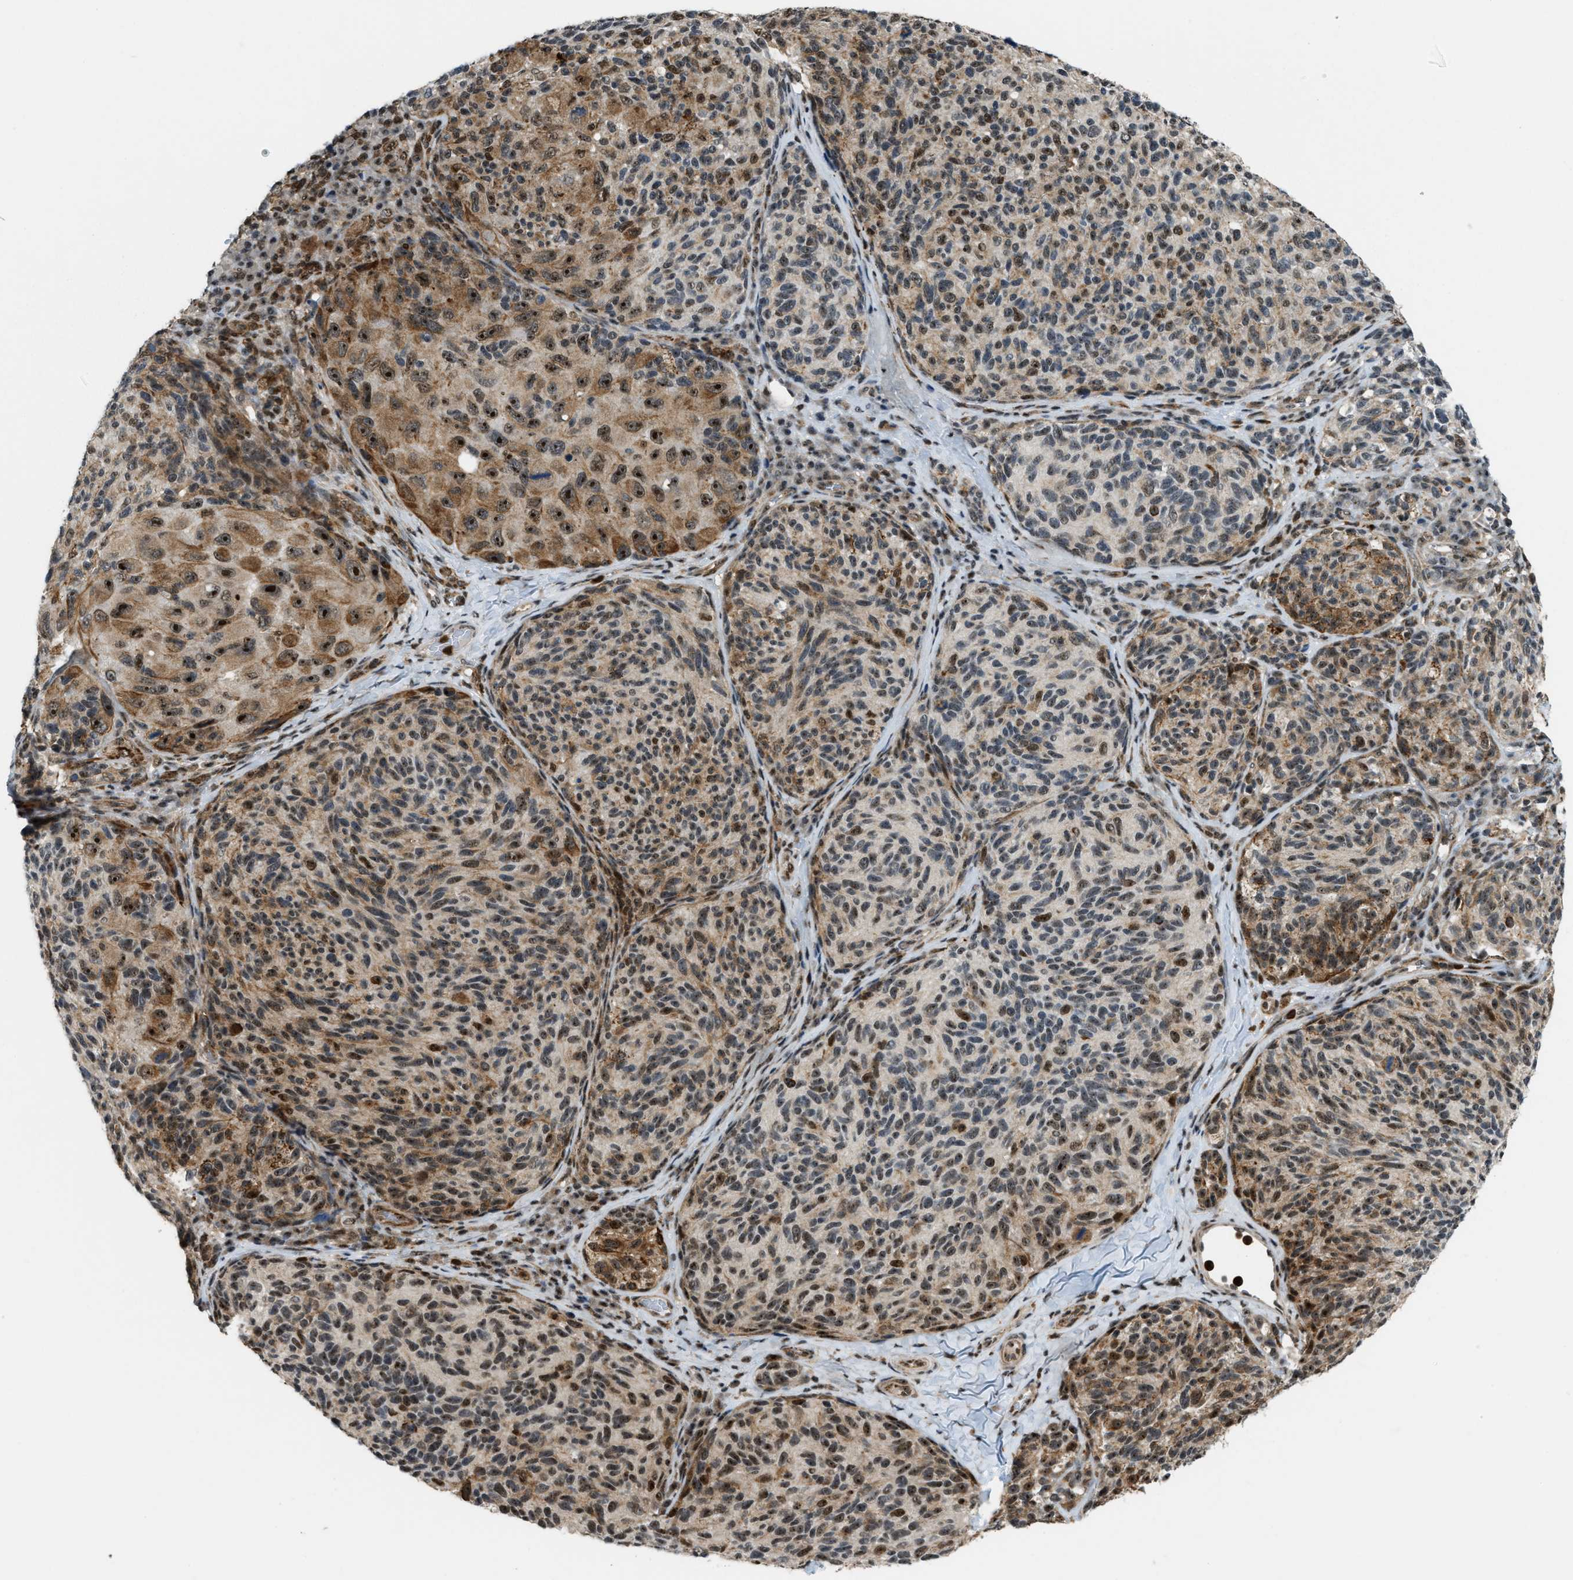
{"staining": {"intensity": "strong", "quantity": "25%-75%", "location": "nuclear"}, "tissue": "melanoma", "cell_type": "Tumor cells", "image_type": "cancer", "snomed": [{"axis": "morphology", "description": "Malignant melanoma, NOS"}, {"axis": "topography", "description": "Skin"}], "caption": "Melanoma stained with DAB (3,3'-diaminobenzidine) IHC shows high levels of strong nuclear staining in about 25%-75% of tumor cells.", "gene": "E2F1", "patient": {"sex": "female", "age": 73}}